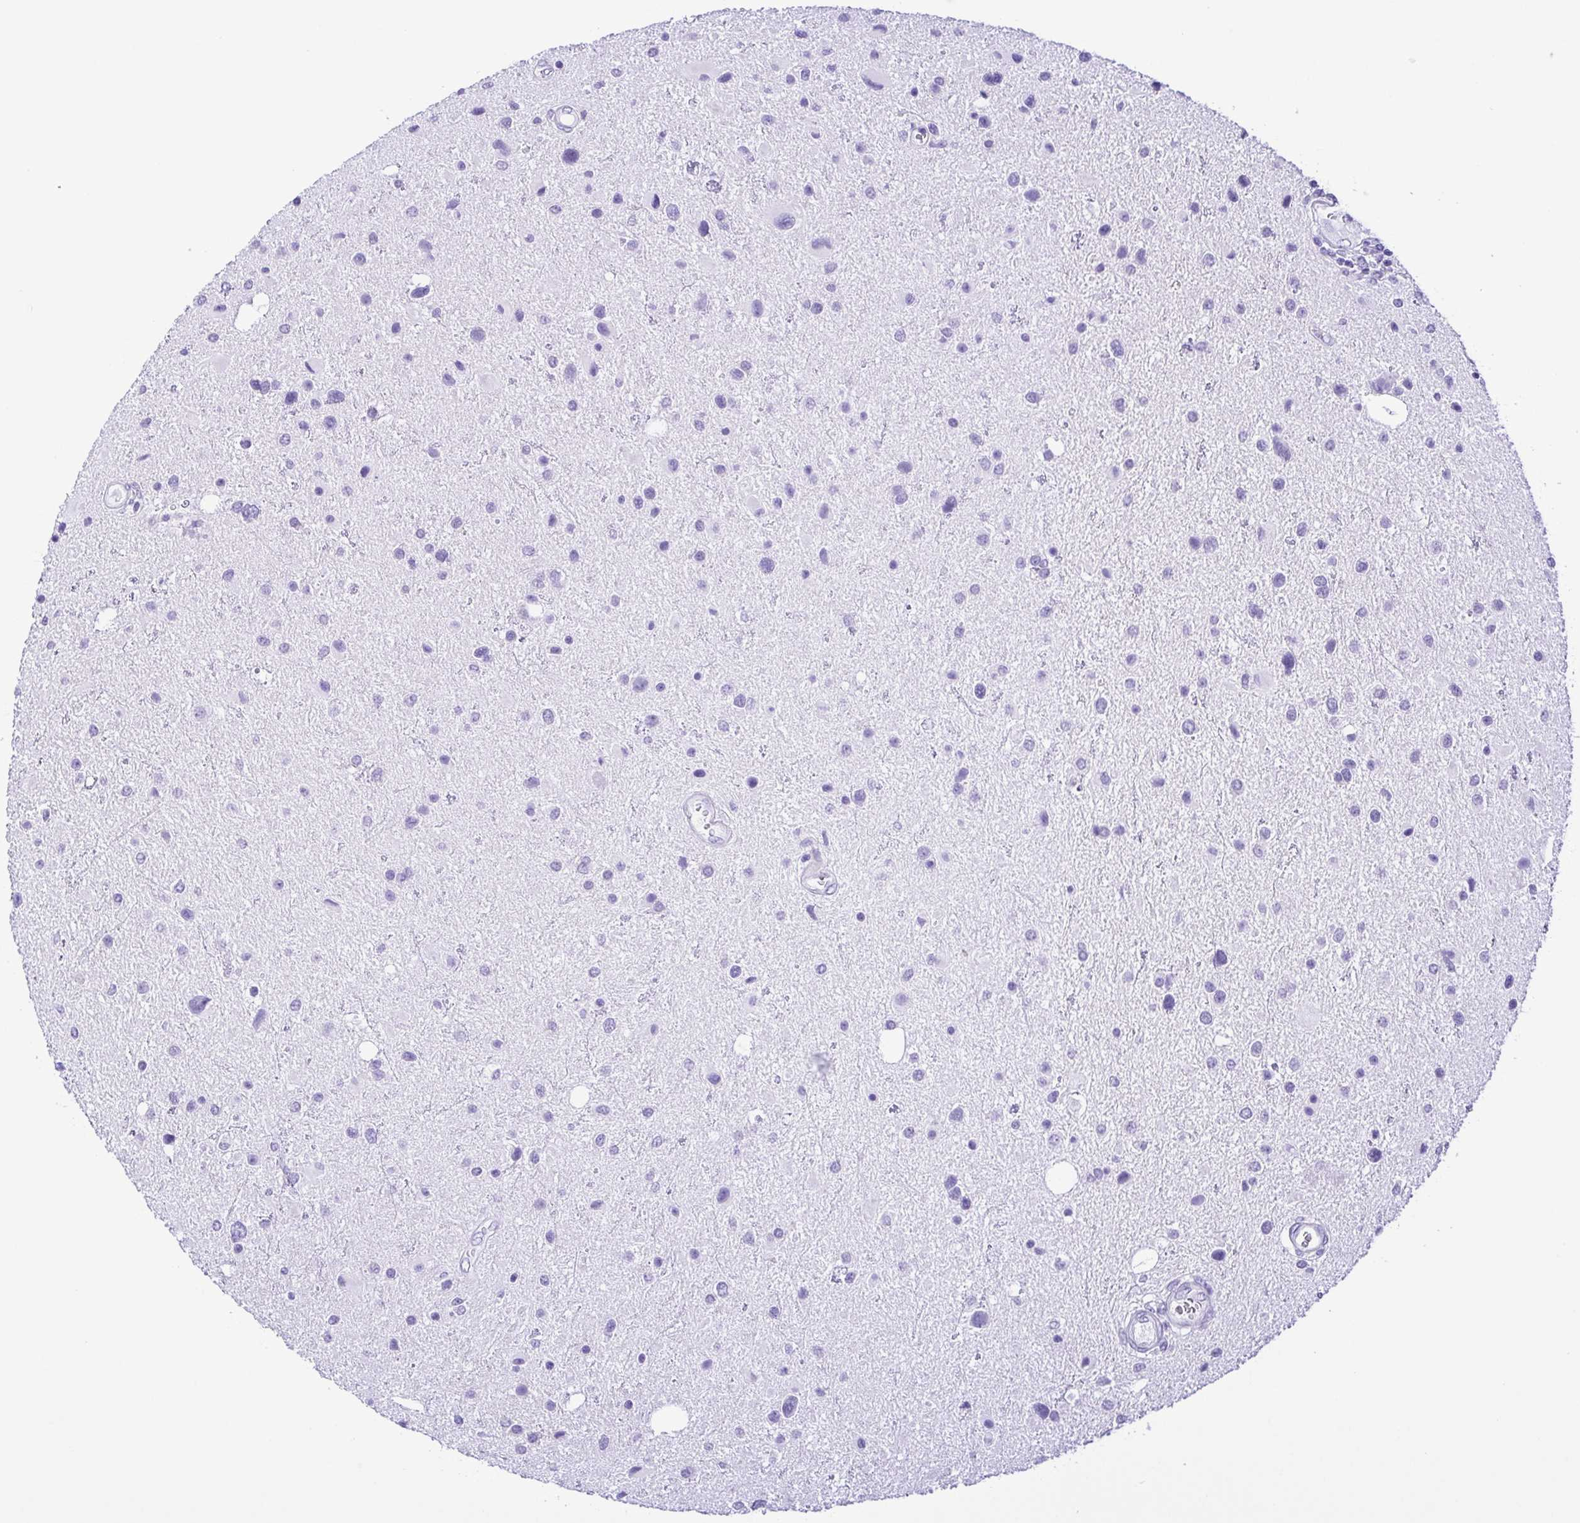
{"staining": {"intensity": "negative", "quantity": "none", "location": "none"}, "tissue": "glioma", "cell_type": "Tumor cells", "image_type": "cancer", "snomed": [{"axis": "morphology", "description": "Glioma, malignant, Low grade"}, {"axis": "topography", "description": "Brain"}], "caption": "An immunohistochemistry (IHC) image of malignant glioma (low-grade) is shown. There is no staining in tumor cells of malignant glioma (low-grade).", "gene": "PAK3", "patient": {"sex": "female", "age": 32}}